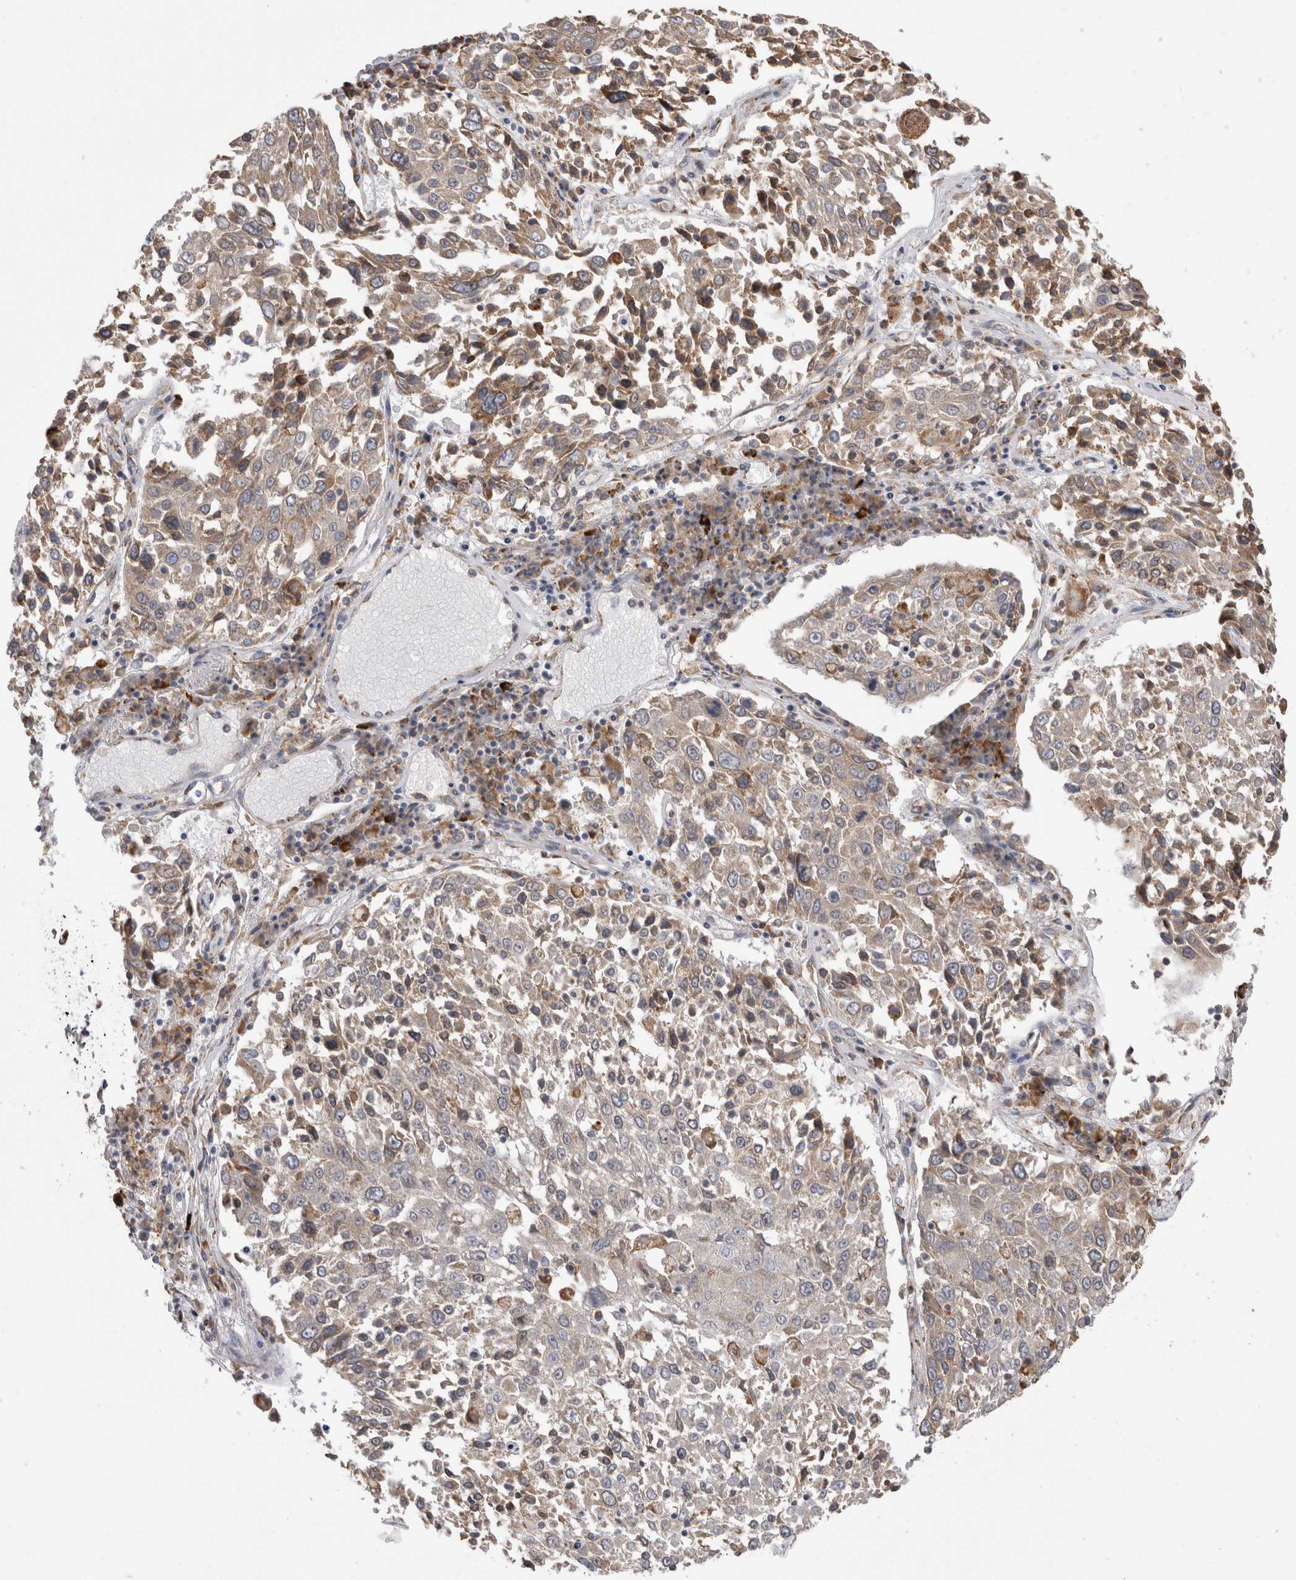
{"staining": {"intensity": "weak", "quantity": ">75%", "location": "cytoplasmic/membranous"}, "tissue": "lung cancer", "cell_type": "Tumor cells", "image_type": "cancer", "snomed": [{"axis": "morphology", "description": "Squamous cell carcinoma, NOS"}, {"axis": "topography", "description": "Lung"}], "caption": "Immunohistochemistry (IHC) micrograph of human lung cancer stained for a protein (brown), which shows low levels of weak cytoplasmic/membranous staining in about >75% of tumor cells.", "gene": "ZNF341", "patient": {"sex": "male", "age": 65}}